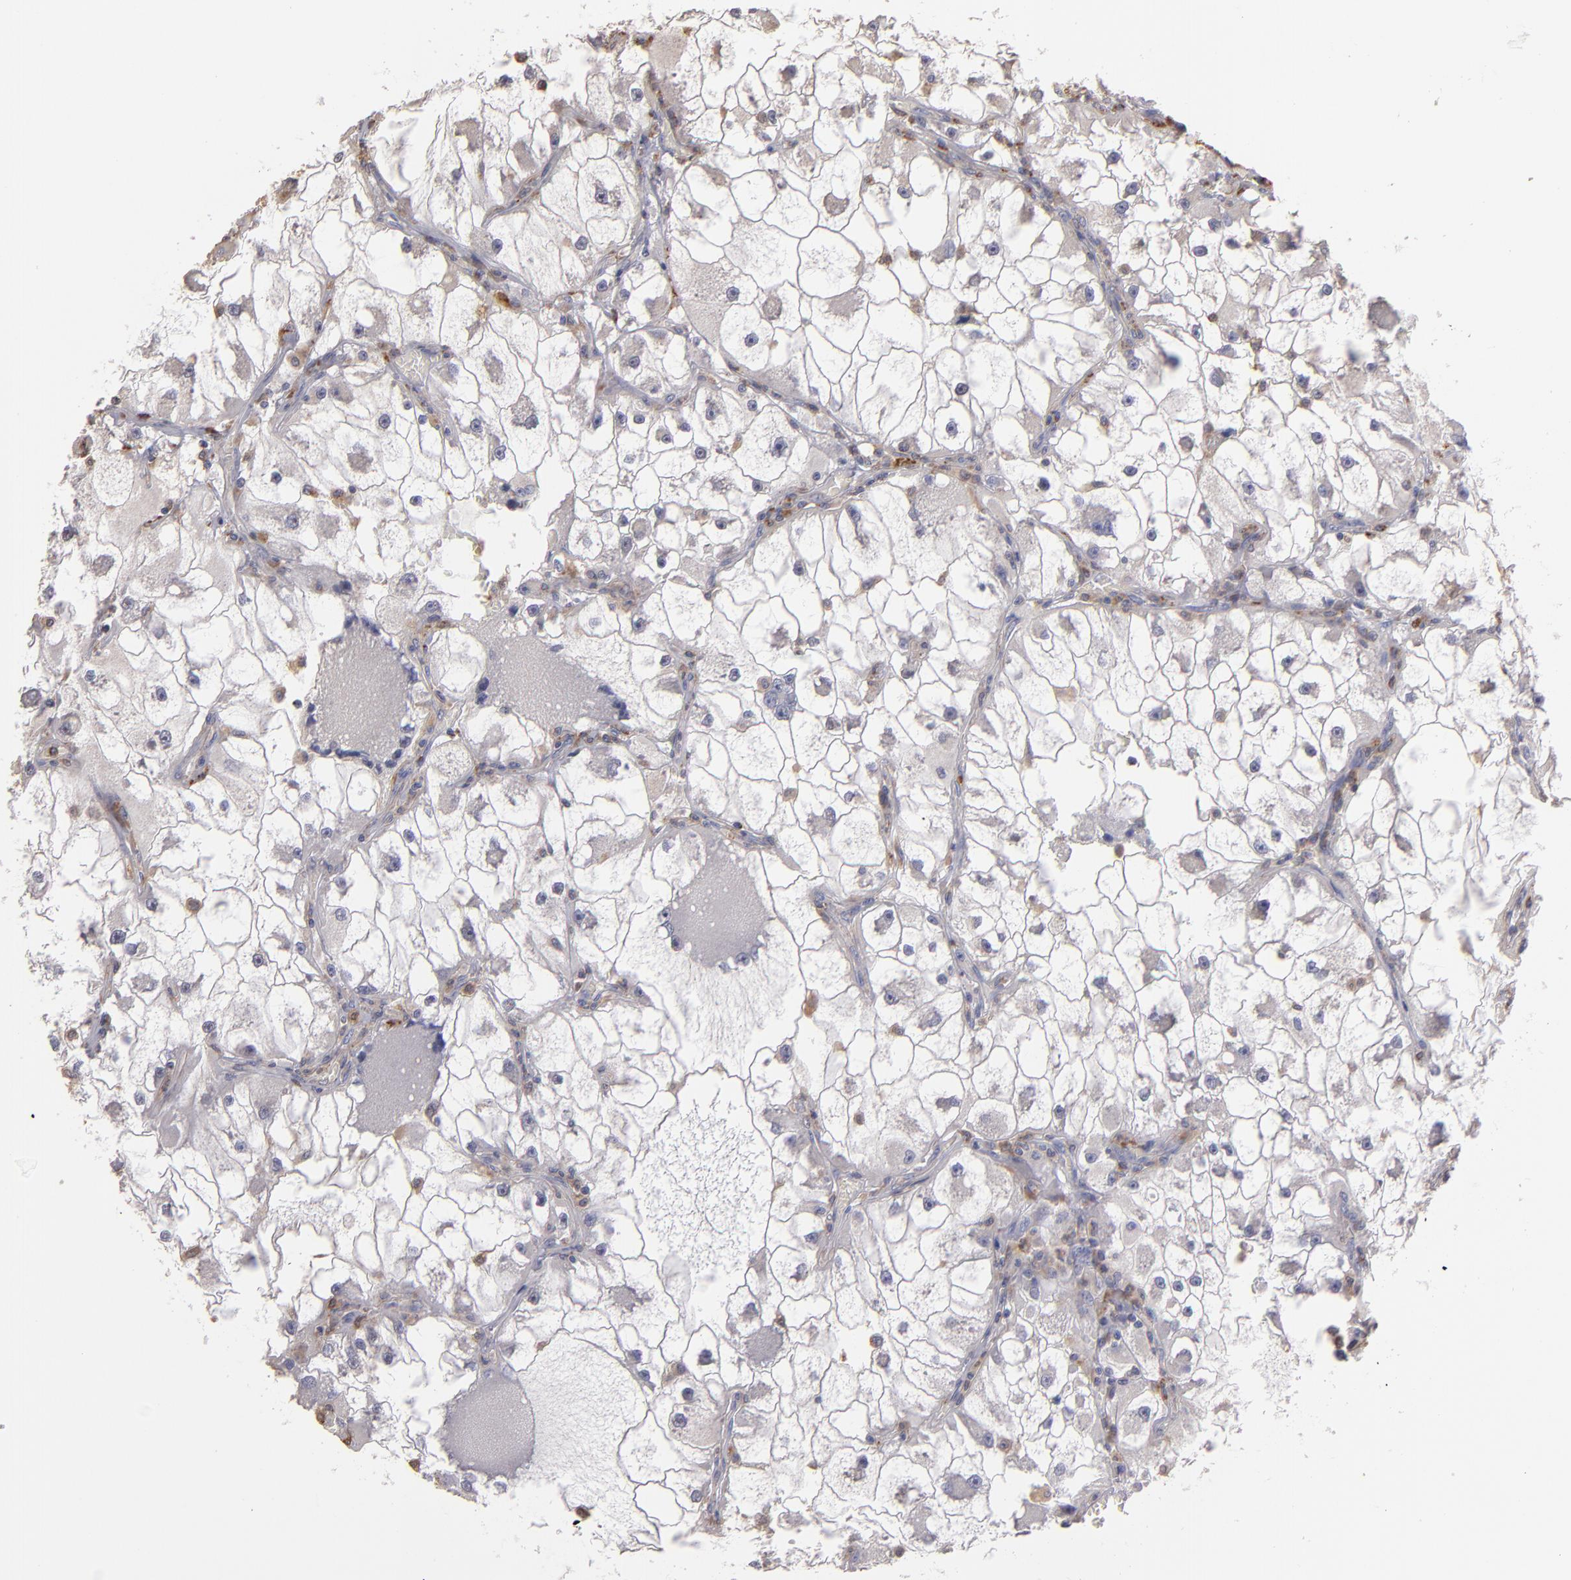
{"staining": {"intensity": "weak", "quantity": "<25%", "location": "cytoplasmic/membranous"}, "tissue": "renal cancer", "cell_type": "Tumor cells", "image_type": "cancer", "snomed": [{"axis": "morphology", "description": "Adenocarcinoma, NOS"}, {"axis": "topography", "description": "Kidney"}], "caption": "There is no significant expression in tumor cells of renal adenocarcinoma.", "gene": "TRAF1", "patient": {"sex": "female", "age": 73}}